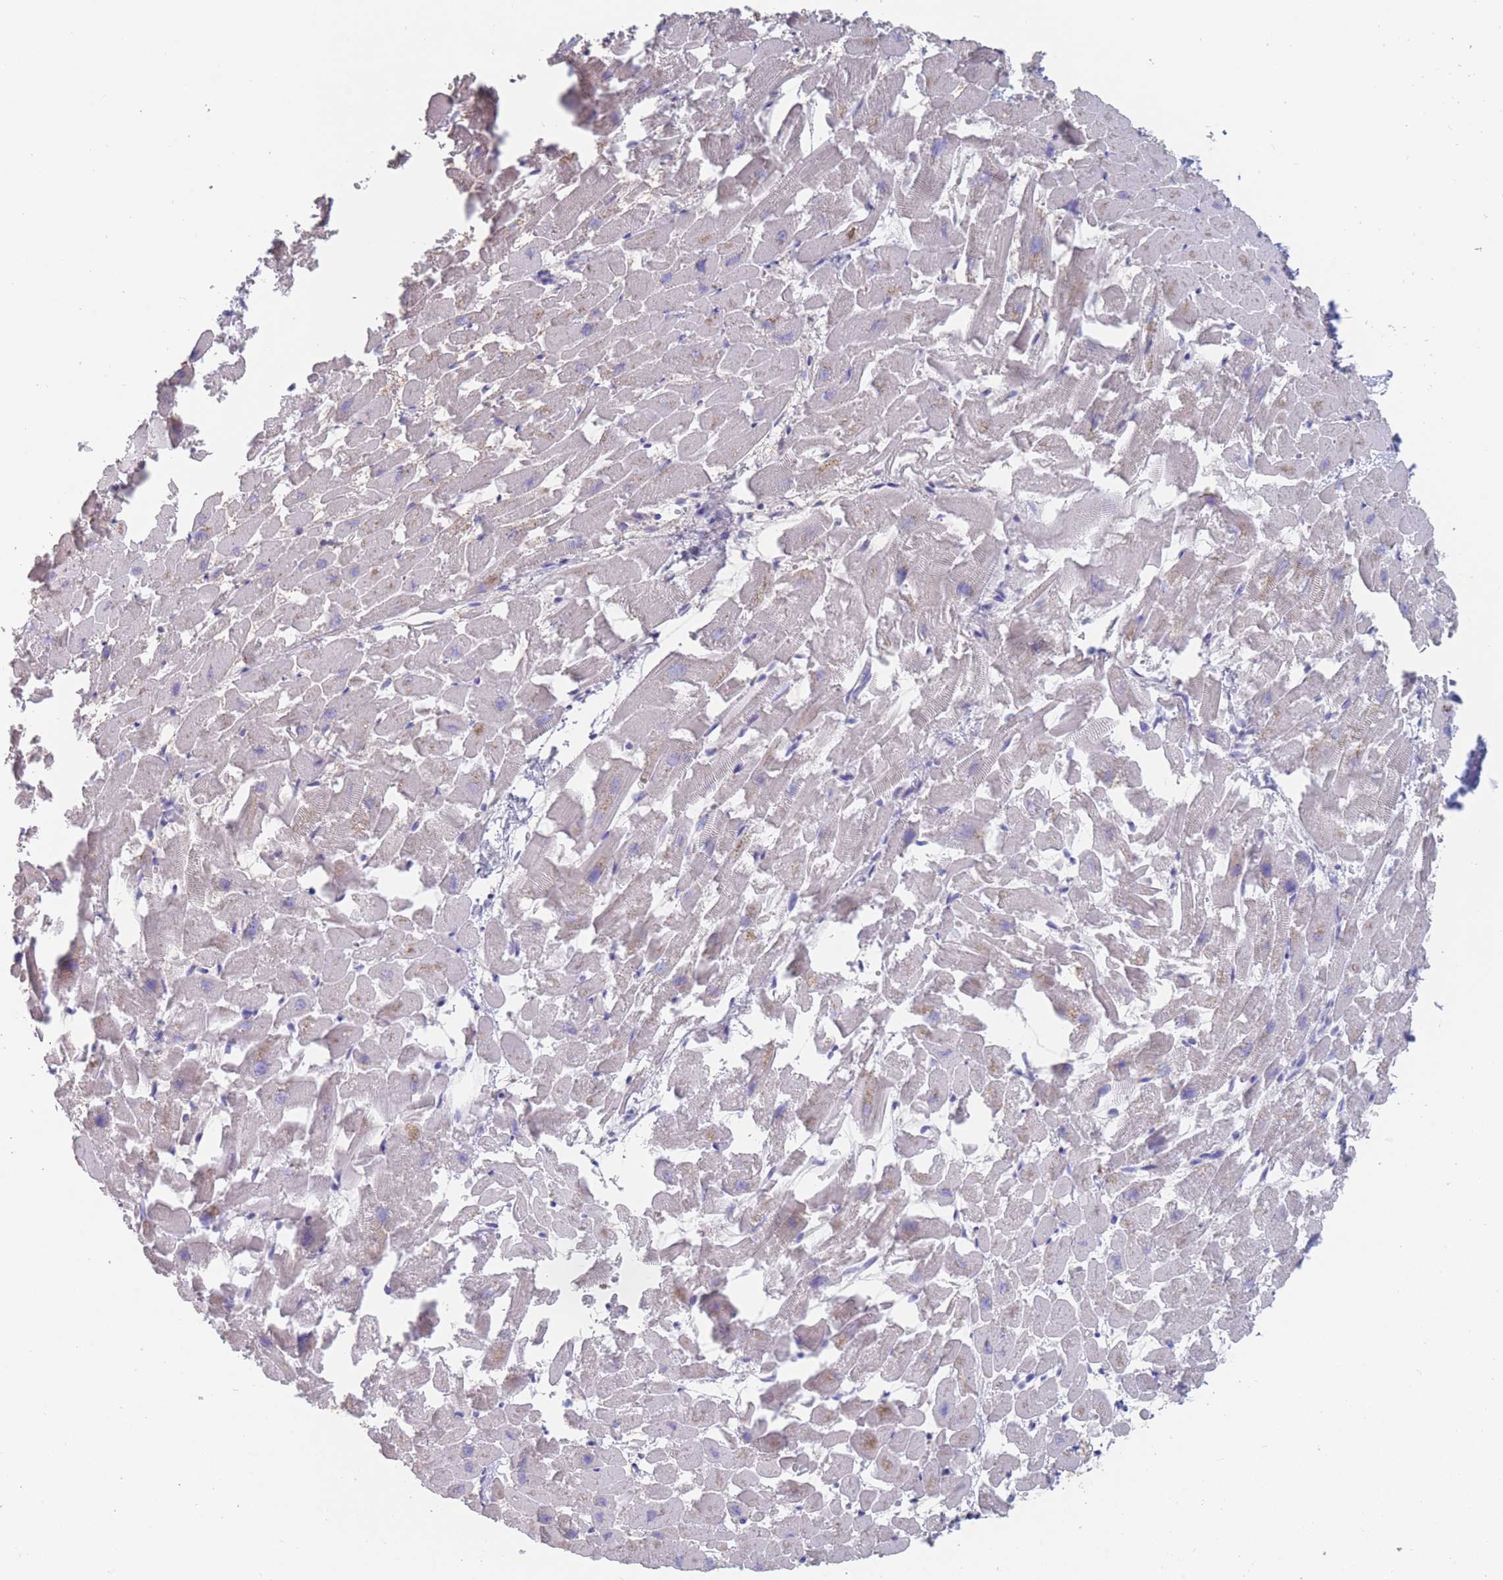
{"staining": {"intensity": "negative", "quantity": "none", "location": "none"}, "tissue": "heart muscle", "cell_type": "Cardiomyocytes", "image_type": "normal", "snomed": [{"axis": "morphology", "description": "Normal tissue, NOS"}, {"axis": "topography", "description": "Heart"}], "caption": "This is an immunohistochemistry (IHC) histopathology image of normal human heart muscle. There is no expression in cardiomyocytes.", "gene": "CYP51A1", "patient": {"sex": "female", "age": 64}}